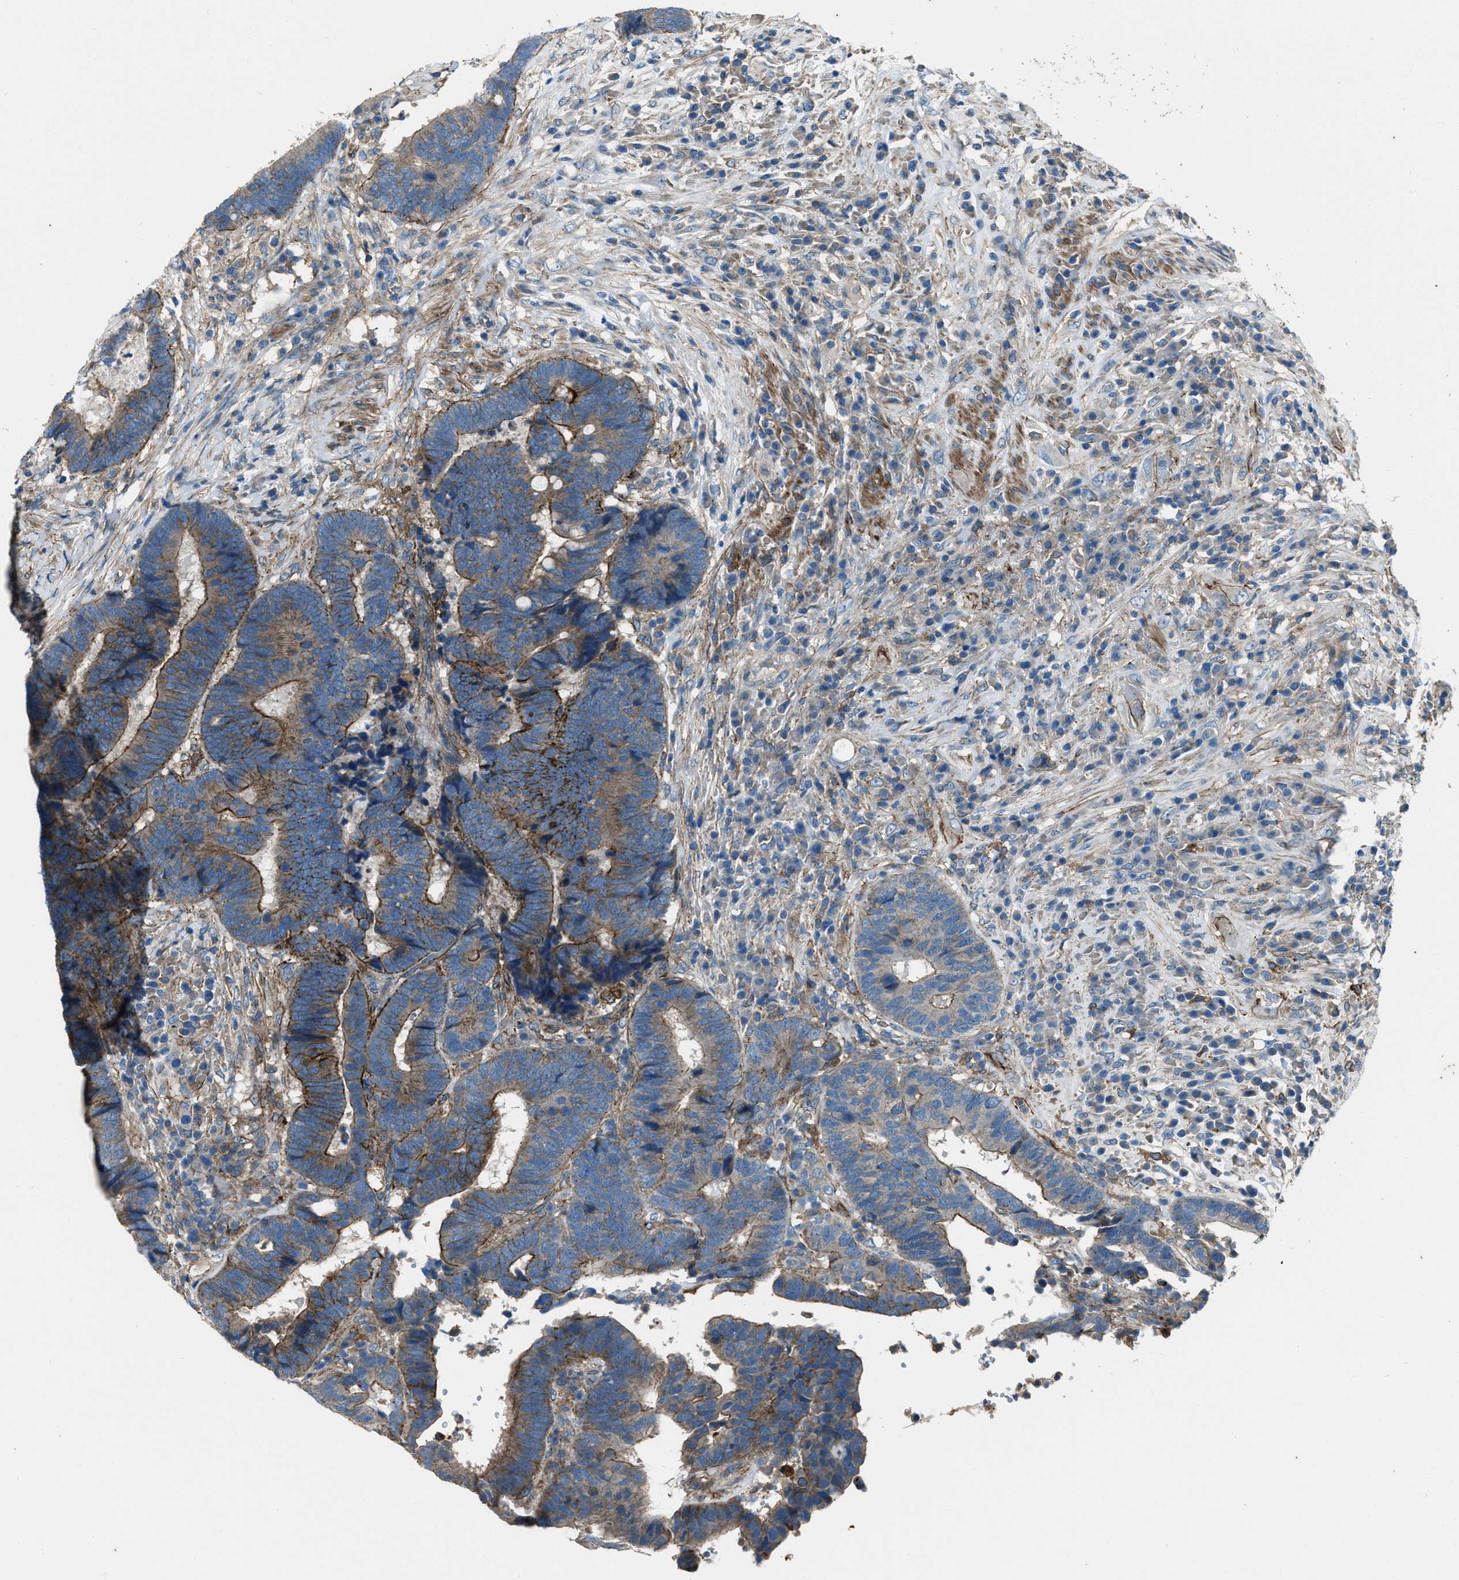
{"staining": {"intensity": "moderate", "quantity": ">75%", "location": "cytoplasmic/membranous"}, "tissue": "colorectal cancer", "cell_type": "Tumor cells", "image_type": "cancer", "snomed": [{"axis": "morphology", "description": "Adenocarcinoma, NOS"}, {"axis": "topography", "description": "Rectum"}], "caption": "Immunohistochemical staining of human colorectal cancer (adenocarcinoma) exhibits medium levels of moderate cytoplasmic/membranous protein staining in about >75% of tumor cells.", "gene": "SVIL", "patient": {"sex": "female", "age": 89}}